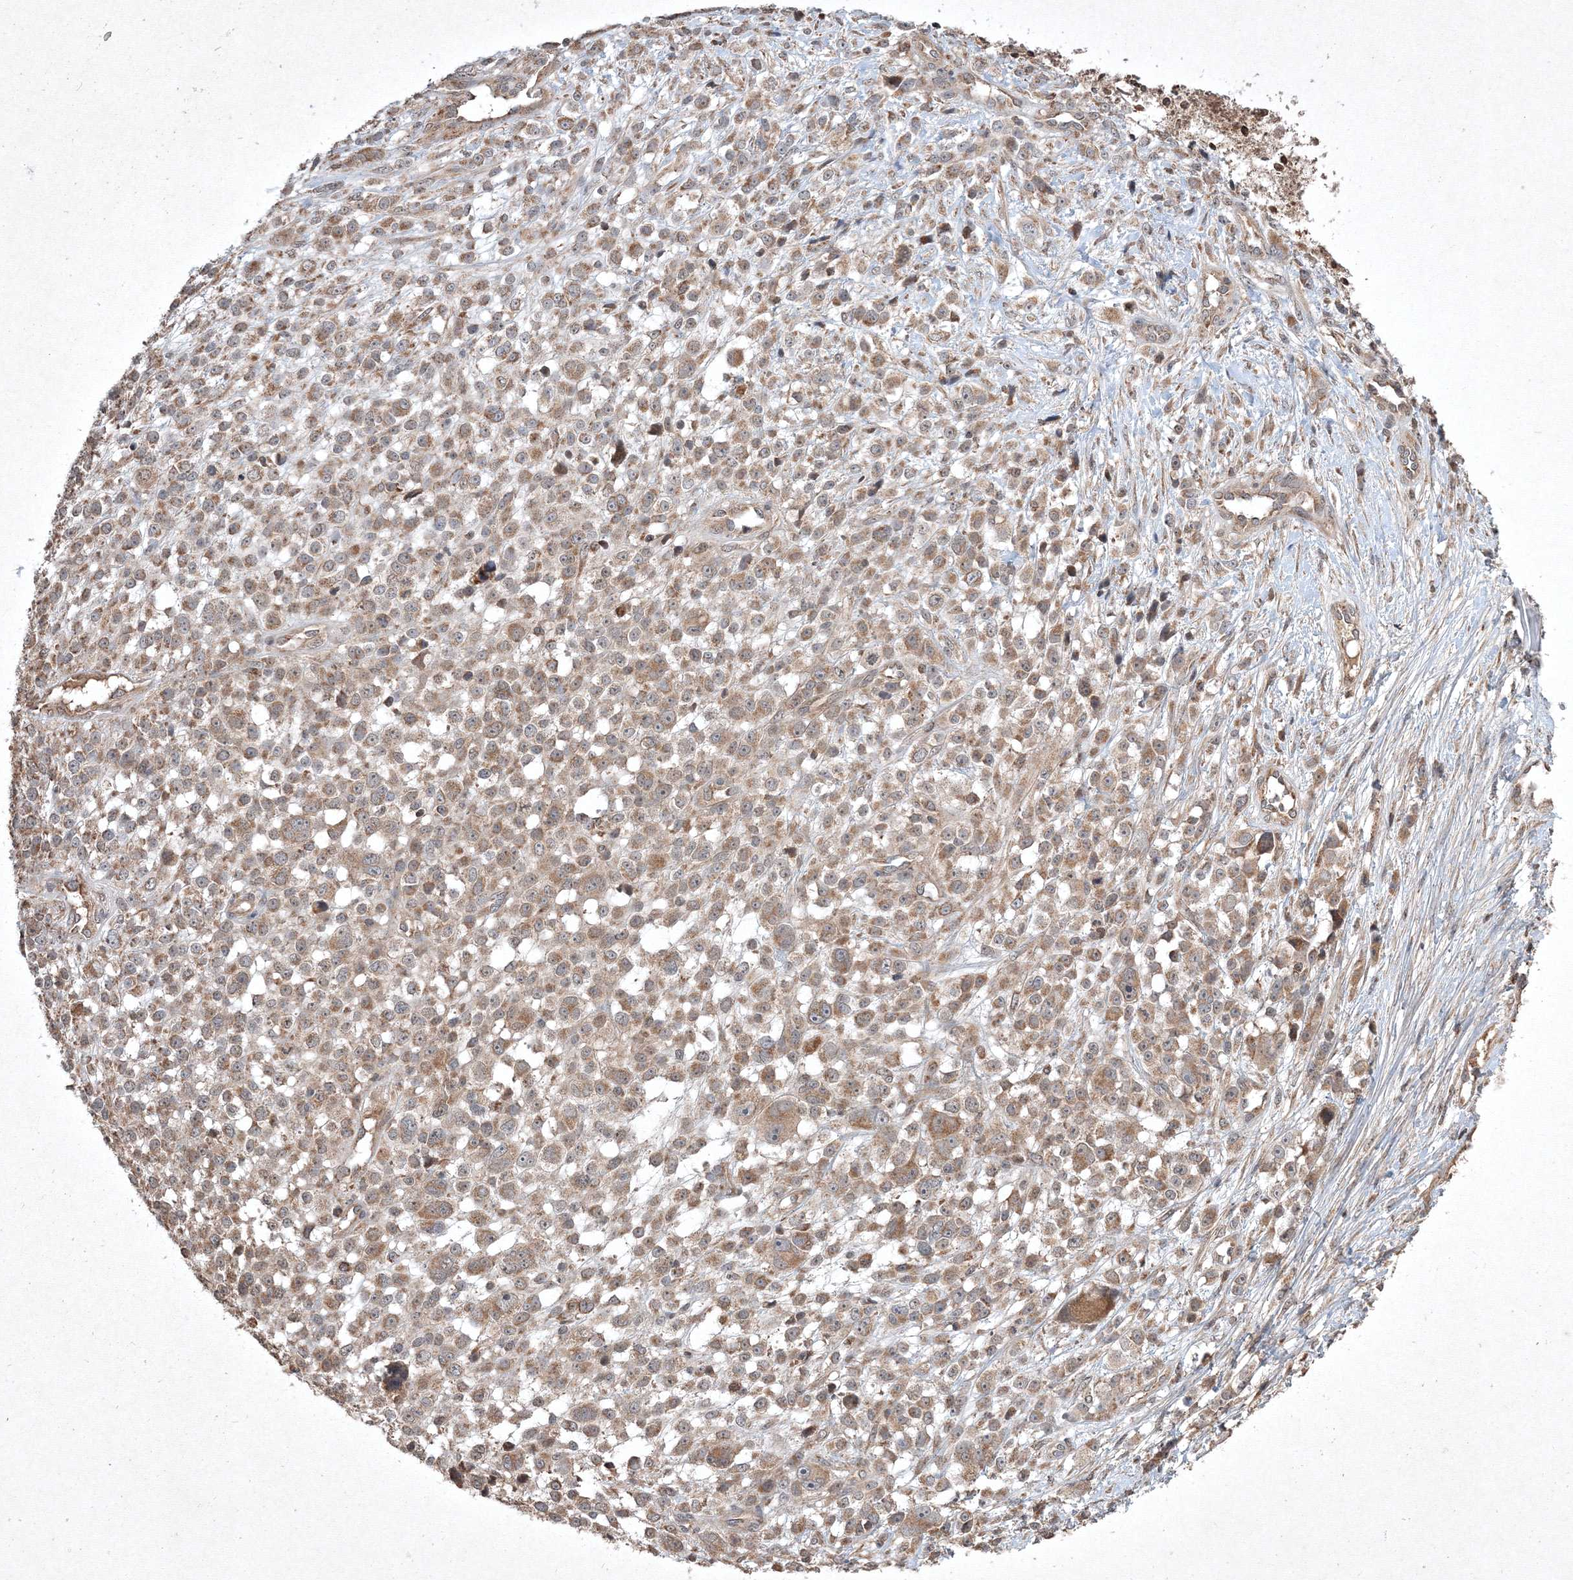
{"staining": {"intensity": "weak", "quantity": ">75%", "location": "cytoplasmic/membranous"}, "tissue": "melanoma", "cell_type": "Tumor cells", "image_type": "cancer", "snomed": [{"axis": "morphology", "description": "Malignant melanoma, NOS"}, {"axis": "topography", "description": "Skin"}], "caption": "Immunohistochemistry of human melanoma shows low levels of weak cytoplasmic/membranous staining in about >75% of tumor cells.", "gene": "PLTP", "patient": {"sex": "female", "age": 55}}